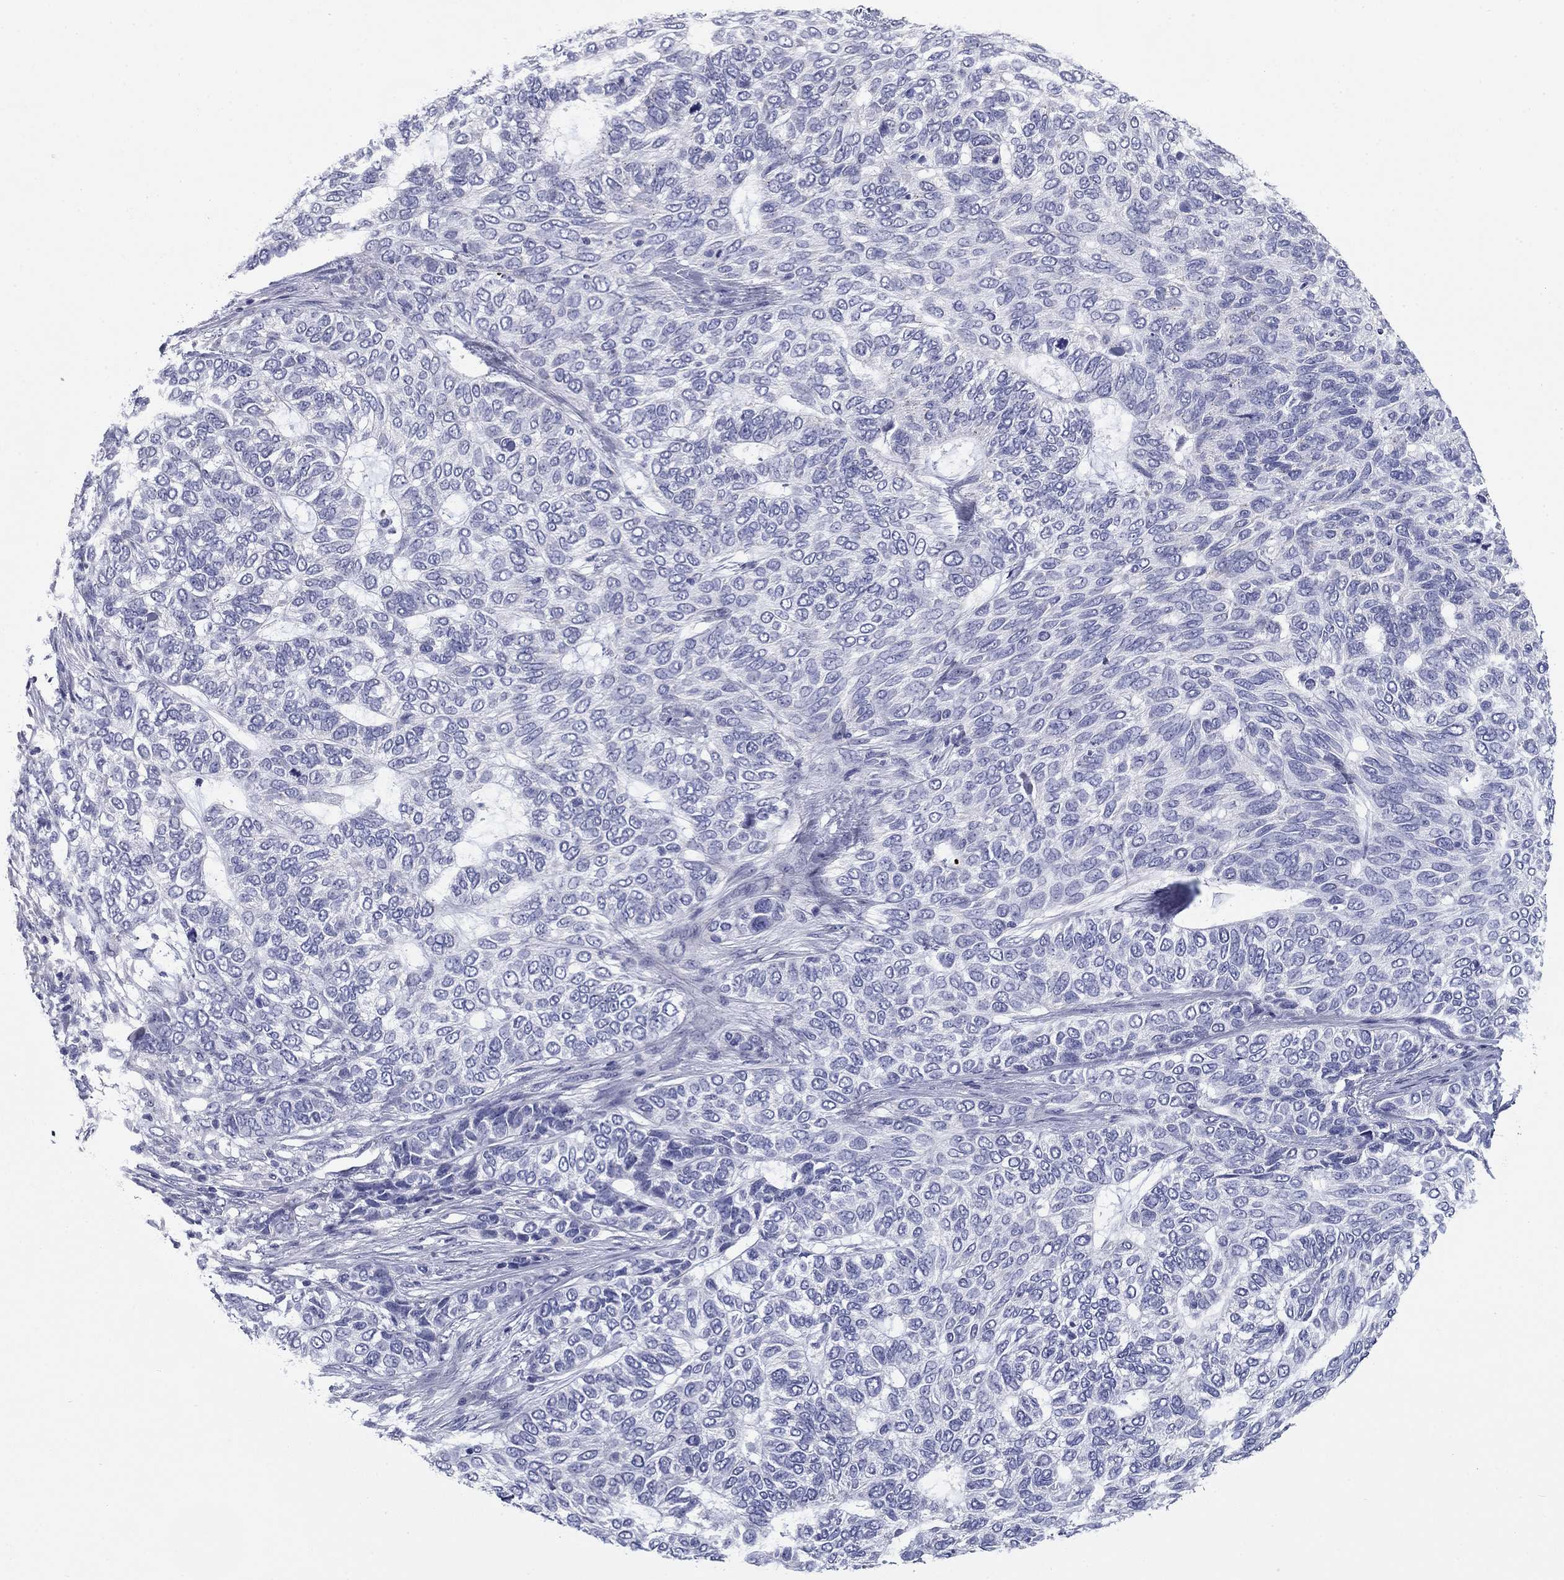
{"staining": {"intensity": "negative", "quantity": "none", "location": "none"}, "tissue": "skin cancer", "cell_type": "Tumor cells", "image_type": "cancer", "snomed": [{"axis": "morphology", "description": "Basal cell carcinoma"}, {"axis": "topography", "description": "Skin"}], "caption": "The micrograph demonstrates no staining of tumor cells in skin cancer. (DAB (3,3'-diaminobenzidine) IHC with hematoxylin counter stain).", "gene": "ZP2", "patient": {"sex": "female", "age": 65}}